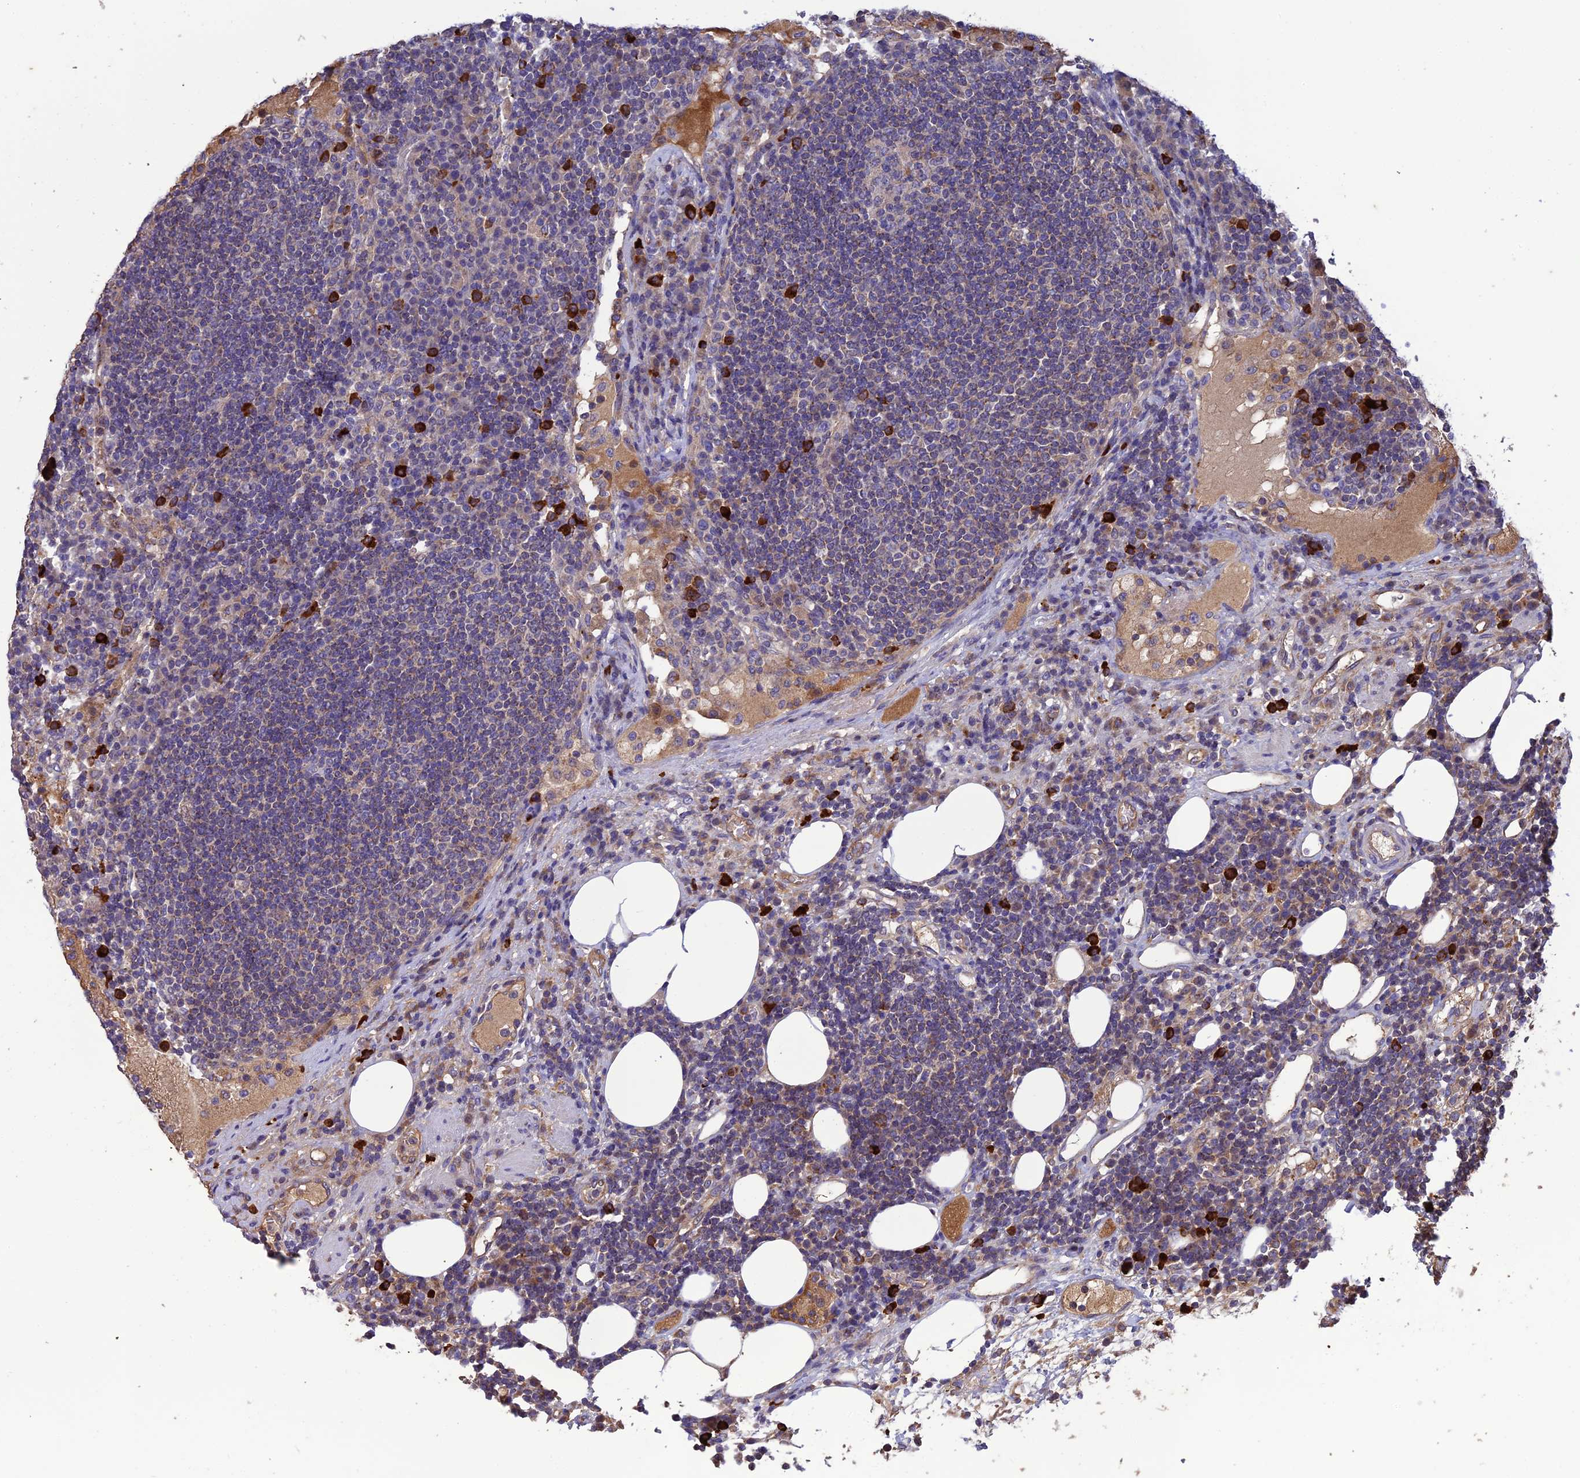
{"staining": {"intensity": "negative", "quantity": "none", "location": "none"}, "tissue": "lymph node", "cell_type": "Germinal center cells", "image_type": "normal", "snomed": [{"axis": "morphology", "description": "Normal tissue, NOS"}, {"axis": "topography", "description": "Lymph node"}], "caption": "This is an IHC histopathology image of benign lymph node. There is no positivity in germinal center cells.", "gene": "MIOS", "patient": {"sex": "female", "age": 53}}